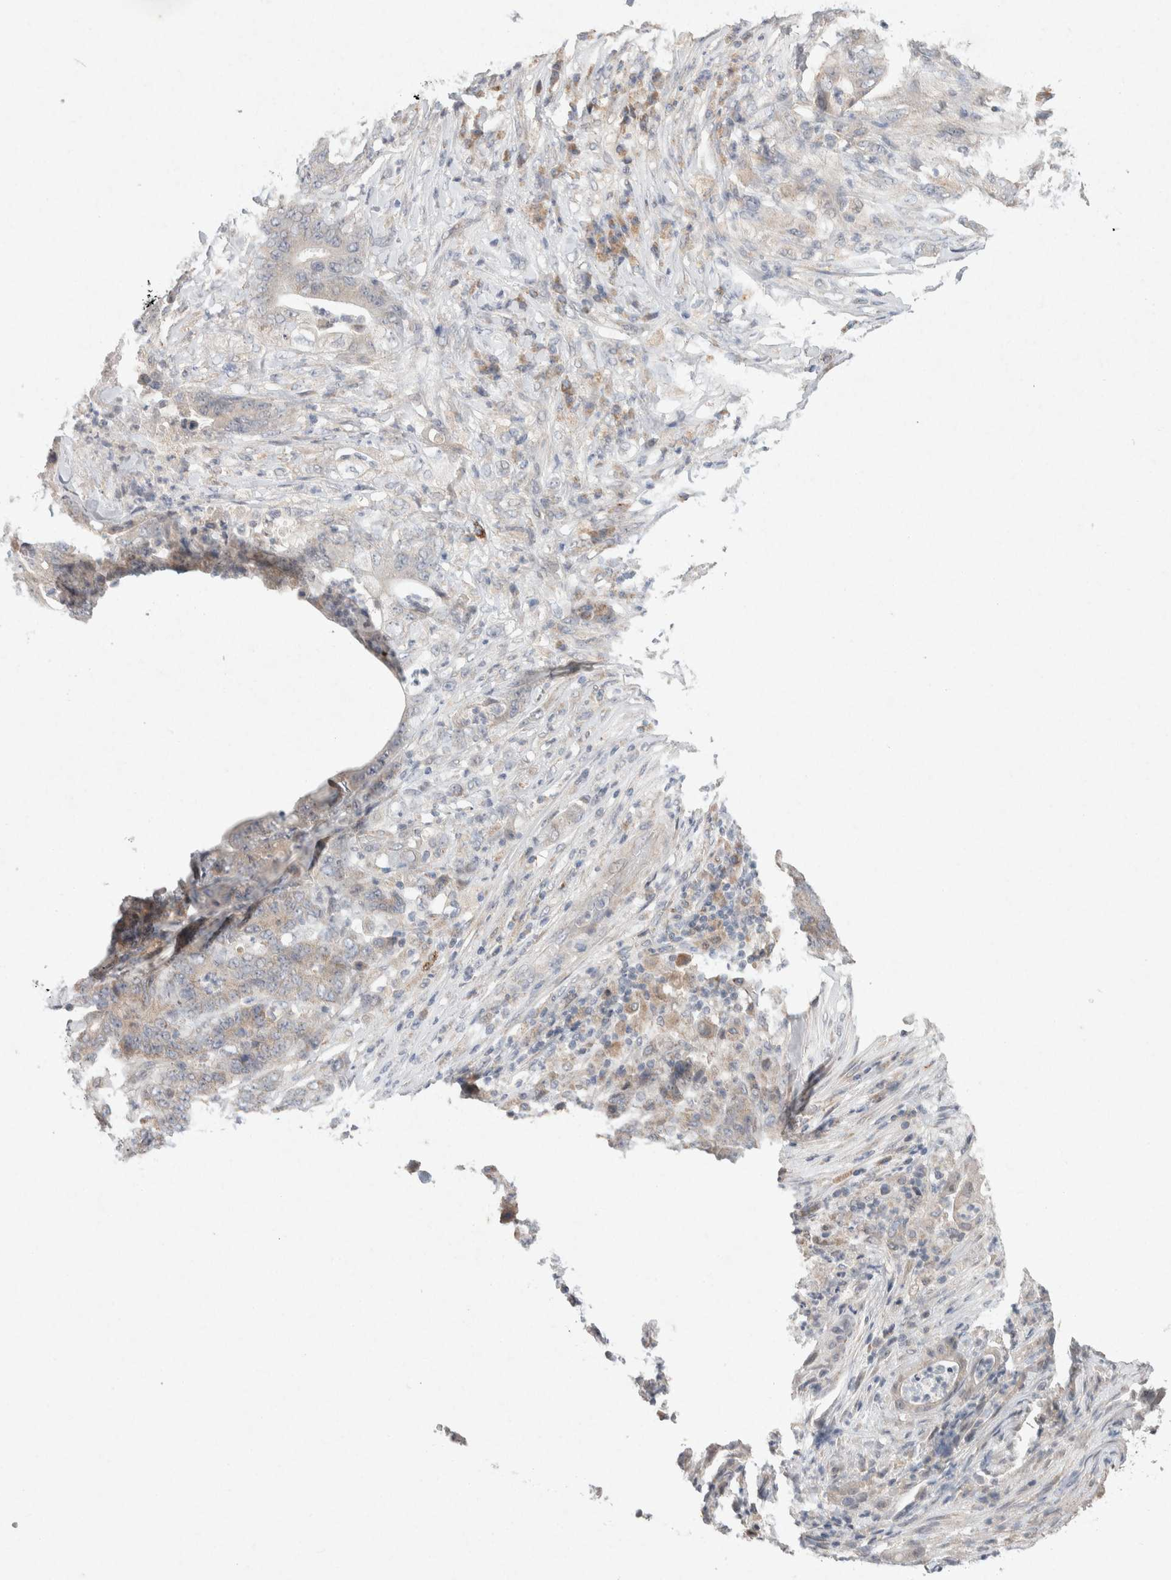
{"staining": {"intensity": "weak", "quantity": "<25%", "location": "cytoplasmic/membranous"}, "tissue": "stomach cancer", "cell_type": "Tumor cells", "image_type": "cancer", "snomed": [{"axis": "morphology", "description": "Adenocarcinoma, NOS"}, {"axis": "topography", "description": "Stomach"}], "caption": "Stomach cancer (adenocarcinoma) stained for a protein using immunohistochemistry (IHC) displays no expression tumor cells.", "gene": "CMTM4", "patient": {"sex": "female", "age": 73}}